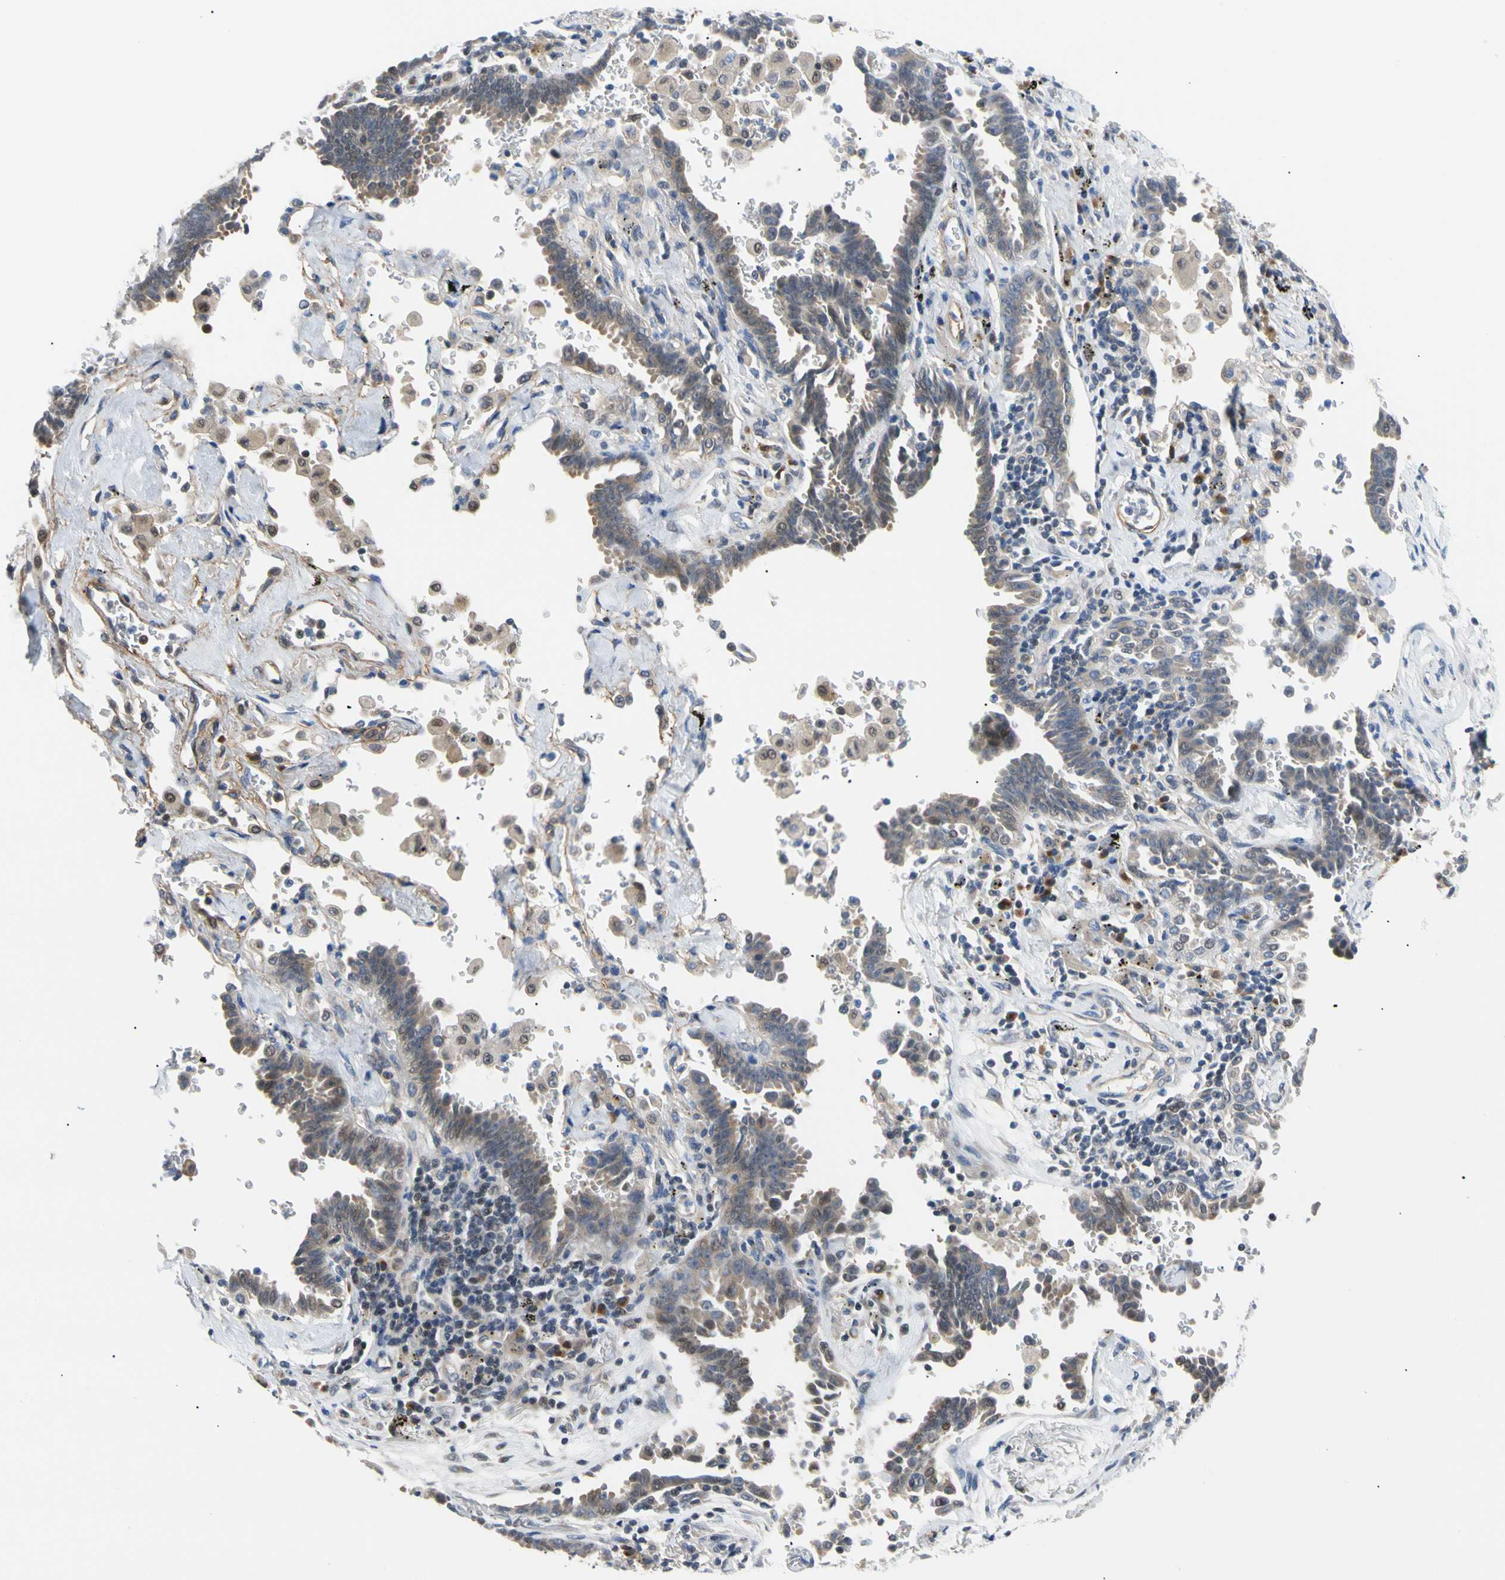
{"staining": {"intensity": "weak", "quantity": "25%-75%", "location": "cytoplasmic/membranous"}, "tissue": "lung cancer", "cell_type": "Tumor cells", "image_type": "cancer", "snomed": [{"axis": "morphology", "description": "Adenocarcinoma, NOS"}, {"axis": "topography", "description": "Lung"}], "caption": "DAB immunohistochemical staining of human lung adenocarcinoma reveals weak cytoplasmic/membranous protein positivity in about 25%-75% of tumor cells. (DAB IHC with brightfield microscopy, high magnification).", "gene": "SEC23B", "patient": {"sex": "female", "age": 64}}